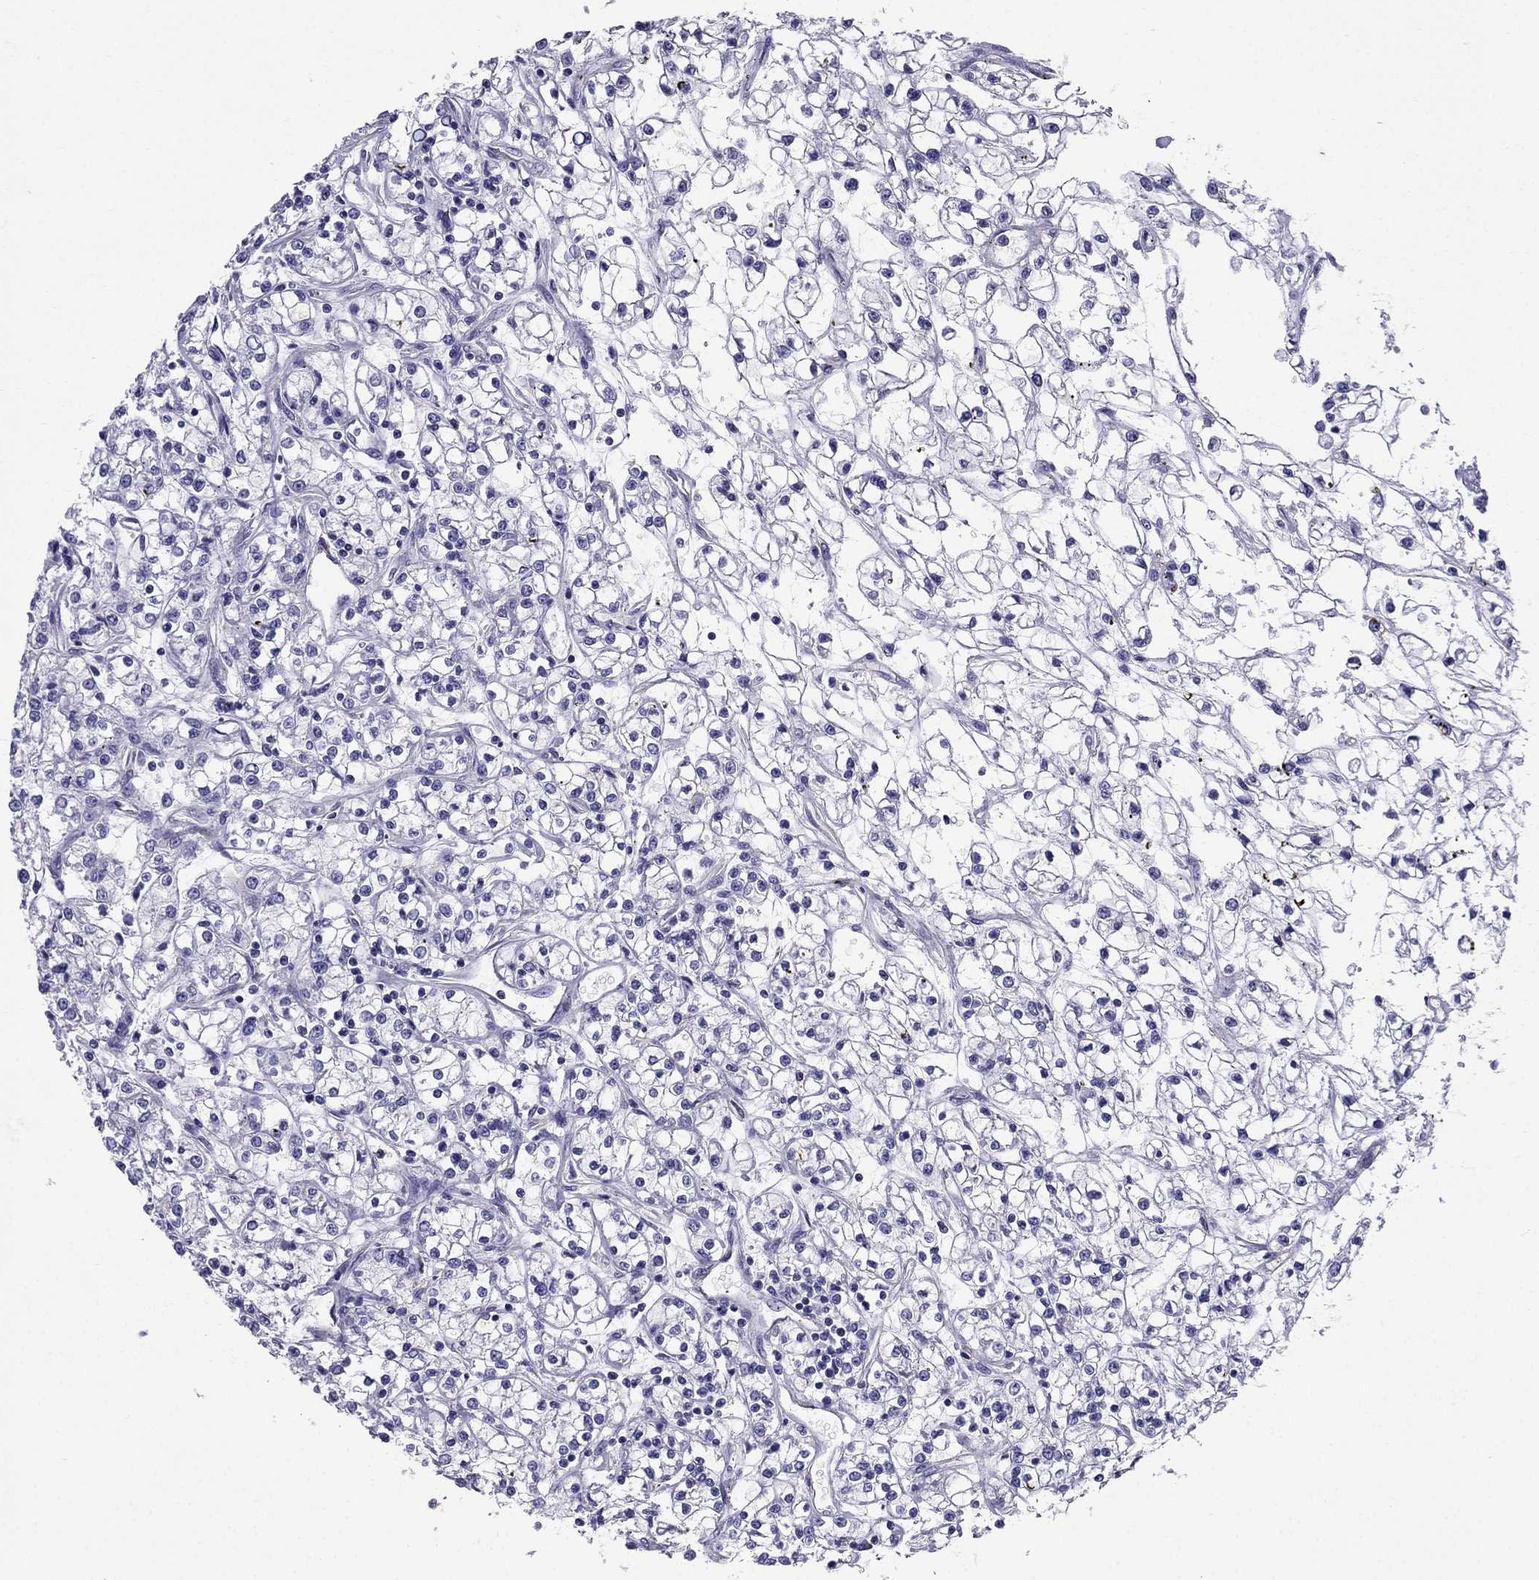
{"staining": {"intensity": "negative", "quantity": "none", "location": "none"}, "tissue": "renal cancer", "cell_type": "Tumor cells", "image_type": "cancer", "snomed": [{"axis": "morphology", "description": "Adenocarcinoma, NOS"}, {"axis": "topography", "description": "Kidney"}], "caption": "Image shows no protein expression in tumor cells of renal cancer tissue.", "gene": "GPR50", "patient": {"sex": "female", "age": 59}}